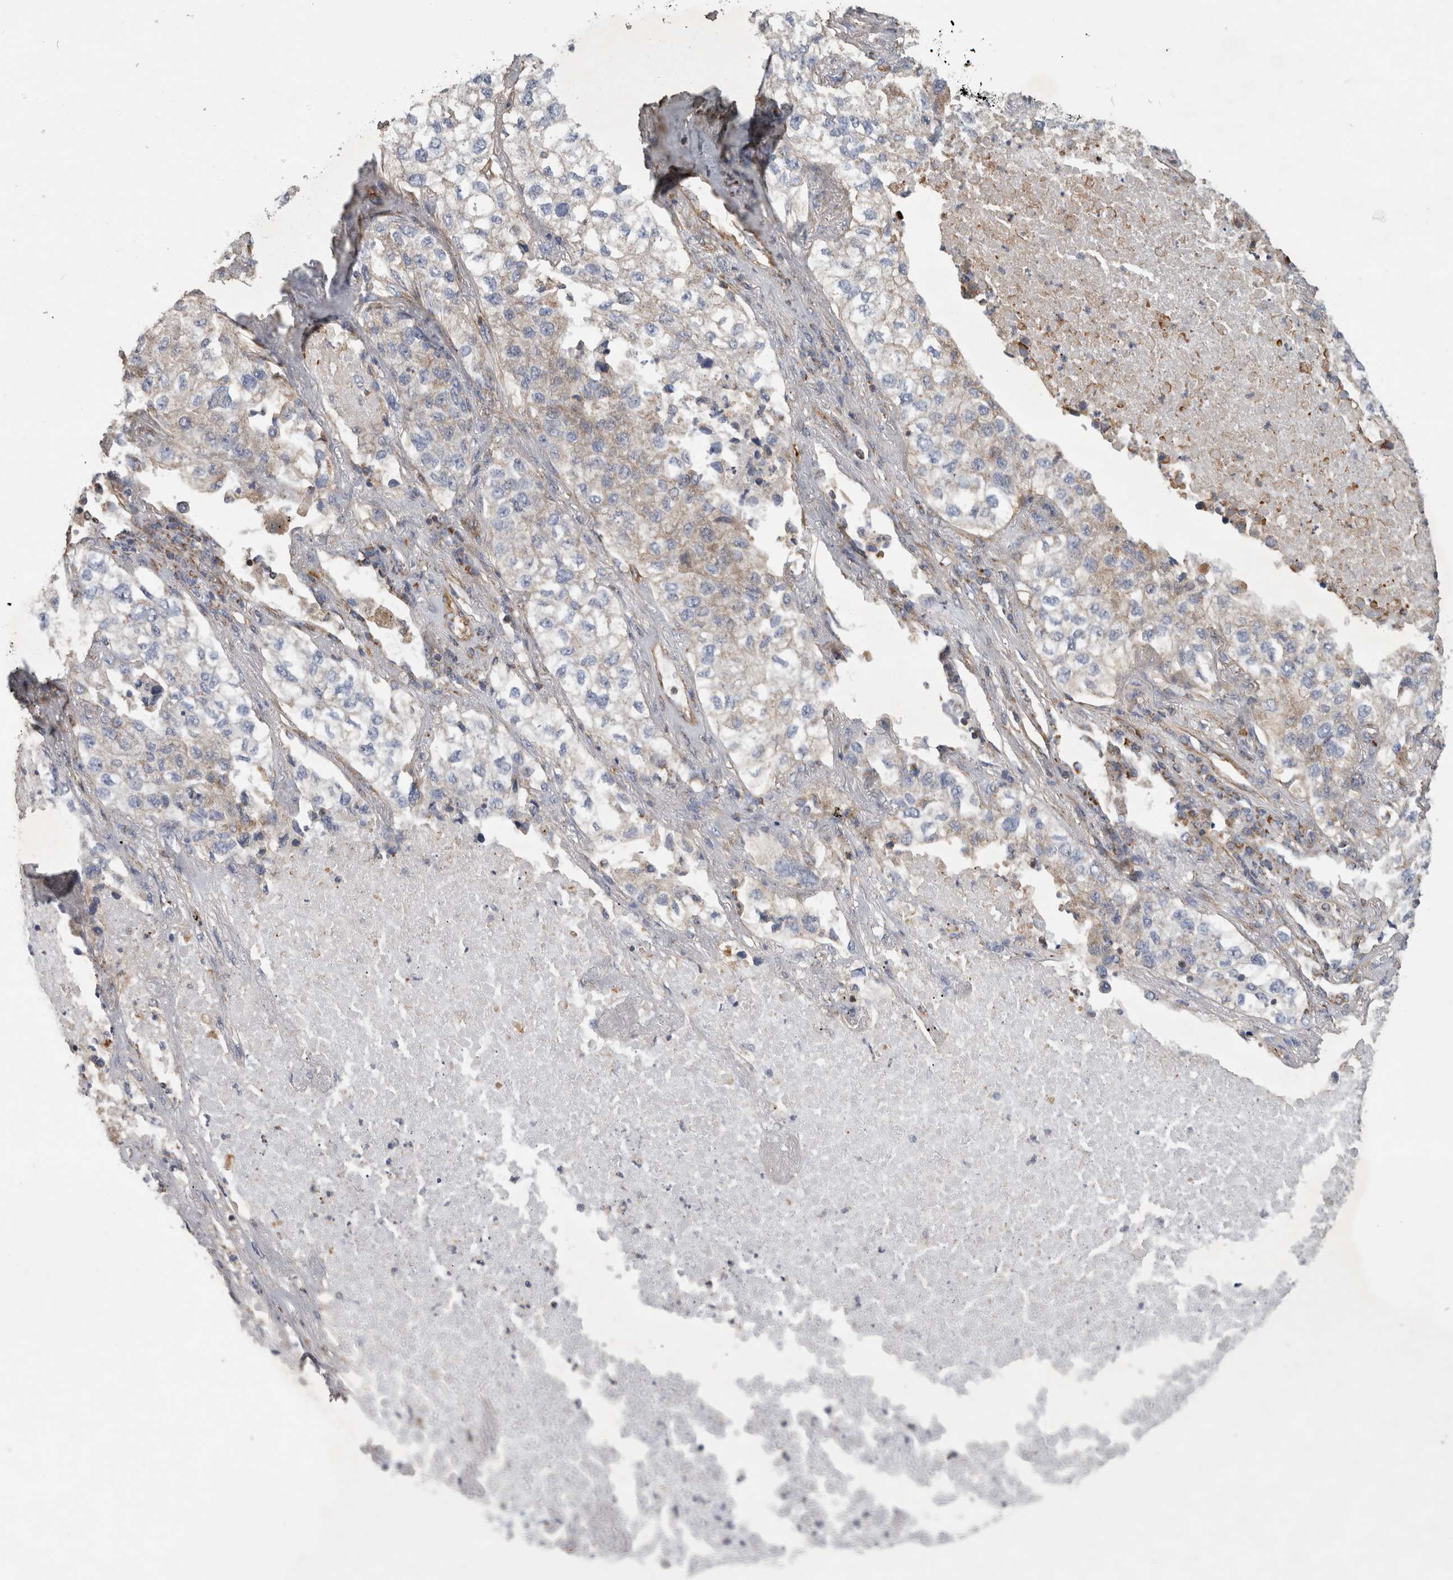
{"staining": {"intensity": "weak", "quantity": "<25%", "location": "cytoplasmic/membranous"}, "tissue": "lung cancer", "cell_type": "Tumor cells", "image_type": "cancer", "snomed": [{"axis": "morphology", "description": "Adenocarcinoma, NOS"}, {"axis": "topography", "description": "Lung"}], "caption": "DAB immunohistochemical staining of lung cancer exhibits no significant staining in tumor cells.", "gene": "SFXN2", "patient": {"sex": "male", "age": 63}}